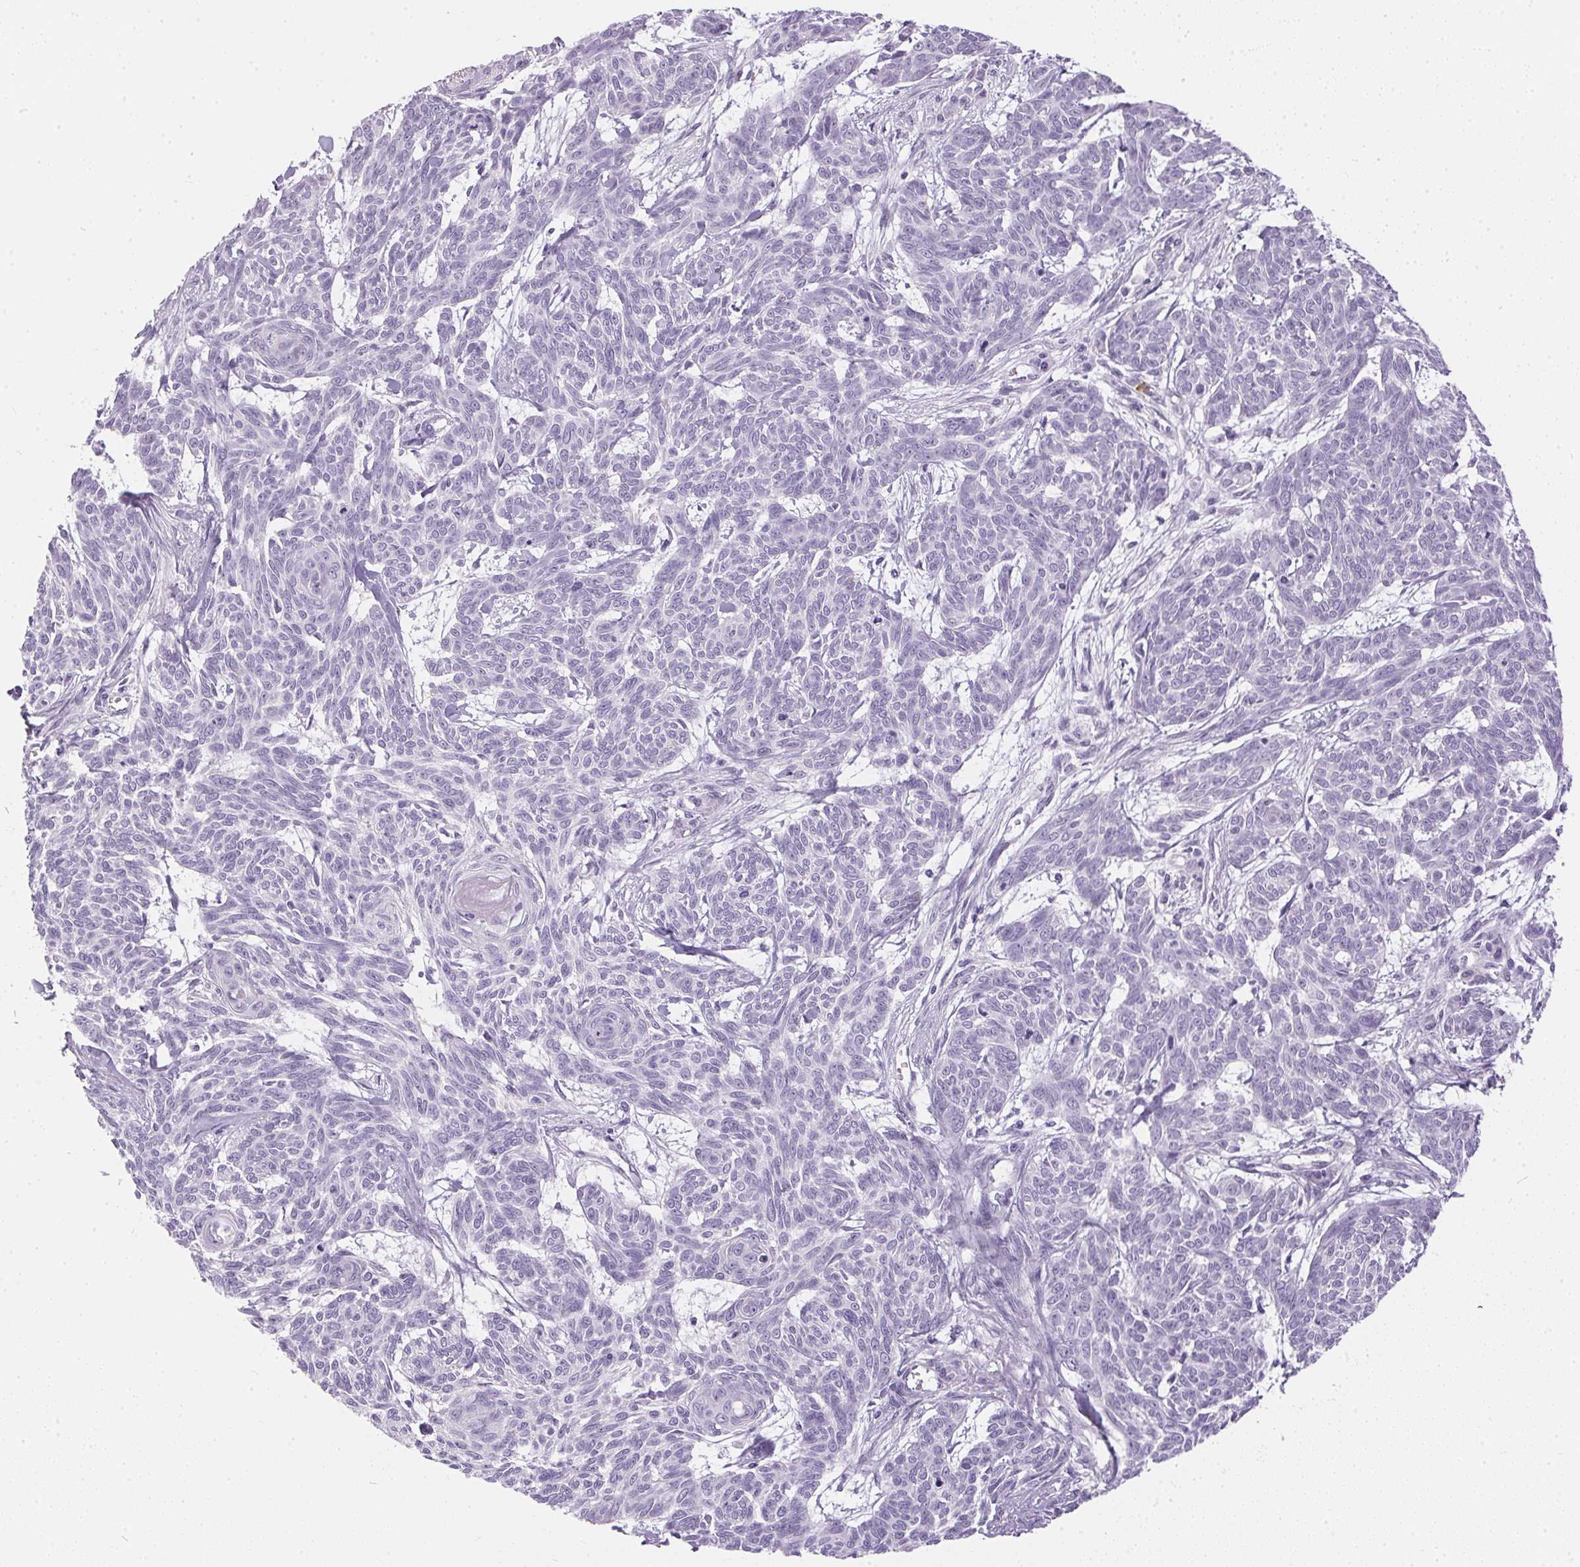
{"staining": {"intensity": "negative", "quantity": "none", "location": "none"}, "tissue": "skin cancer", "cell_type": "Tumor cells", "image_type": "cancer", "snomed": [{"axis": "morphology", "description": "Basal cell carcinoma"}, {"axis": "topography", "description": "Skin"}], "caption": "Immunohistochemistry (IHC) of human skin basal cell carcinoma shows no positivity in tumor cells. Brightfield microscopy of immunohistochemistry (IHC) stained with DAB (brown) and hematoxylin (blue), captured at high magnification.", "gene": "GBP6", "patient": {"sex": "female", "age": 93}}